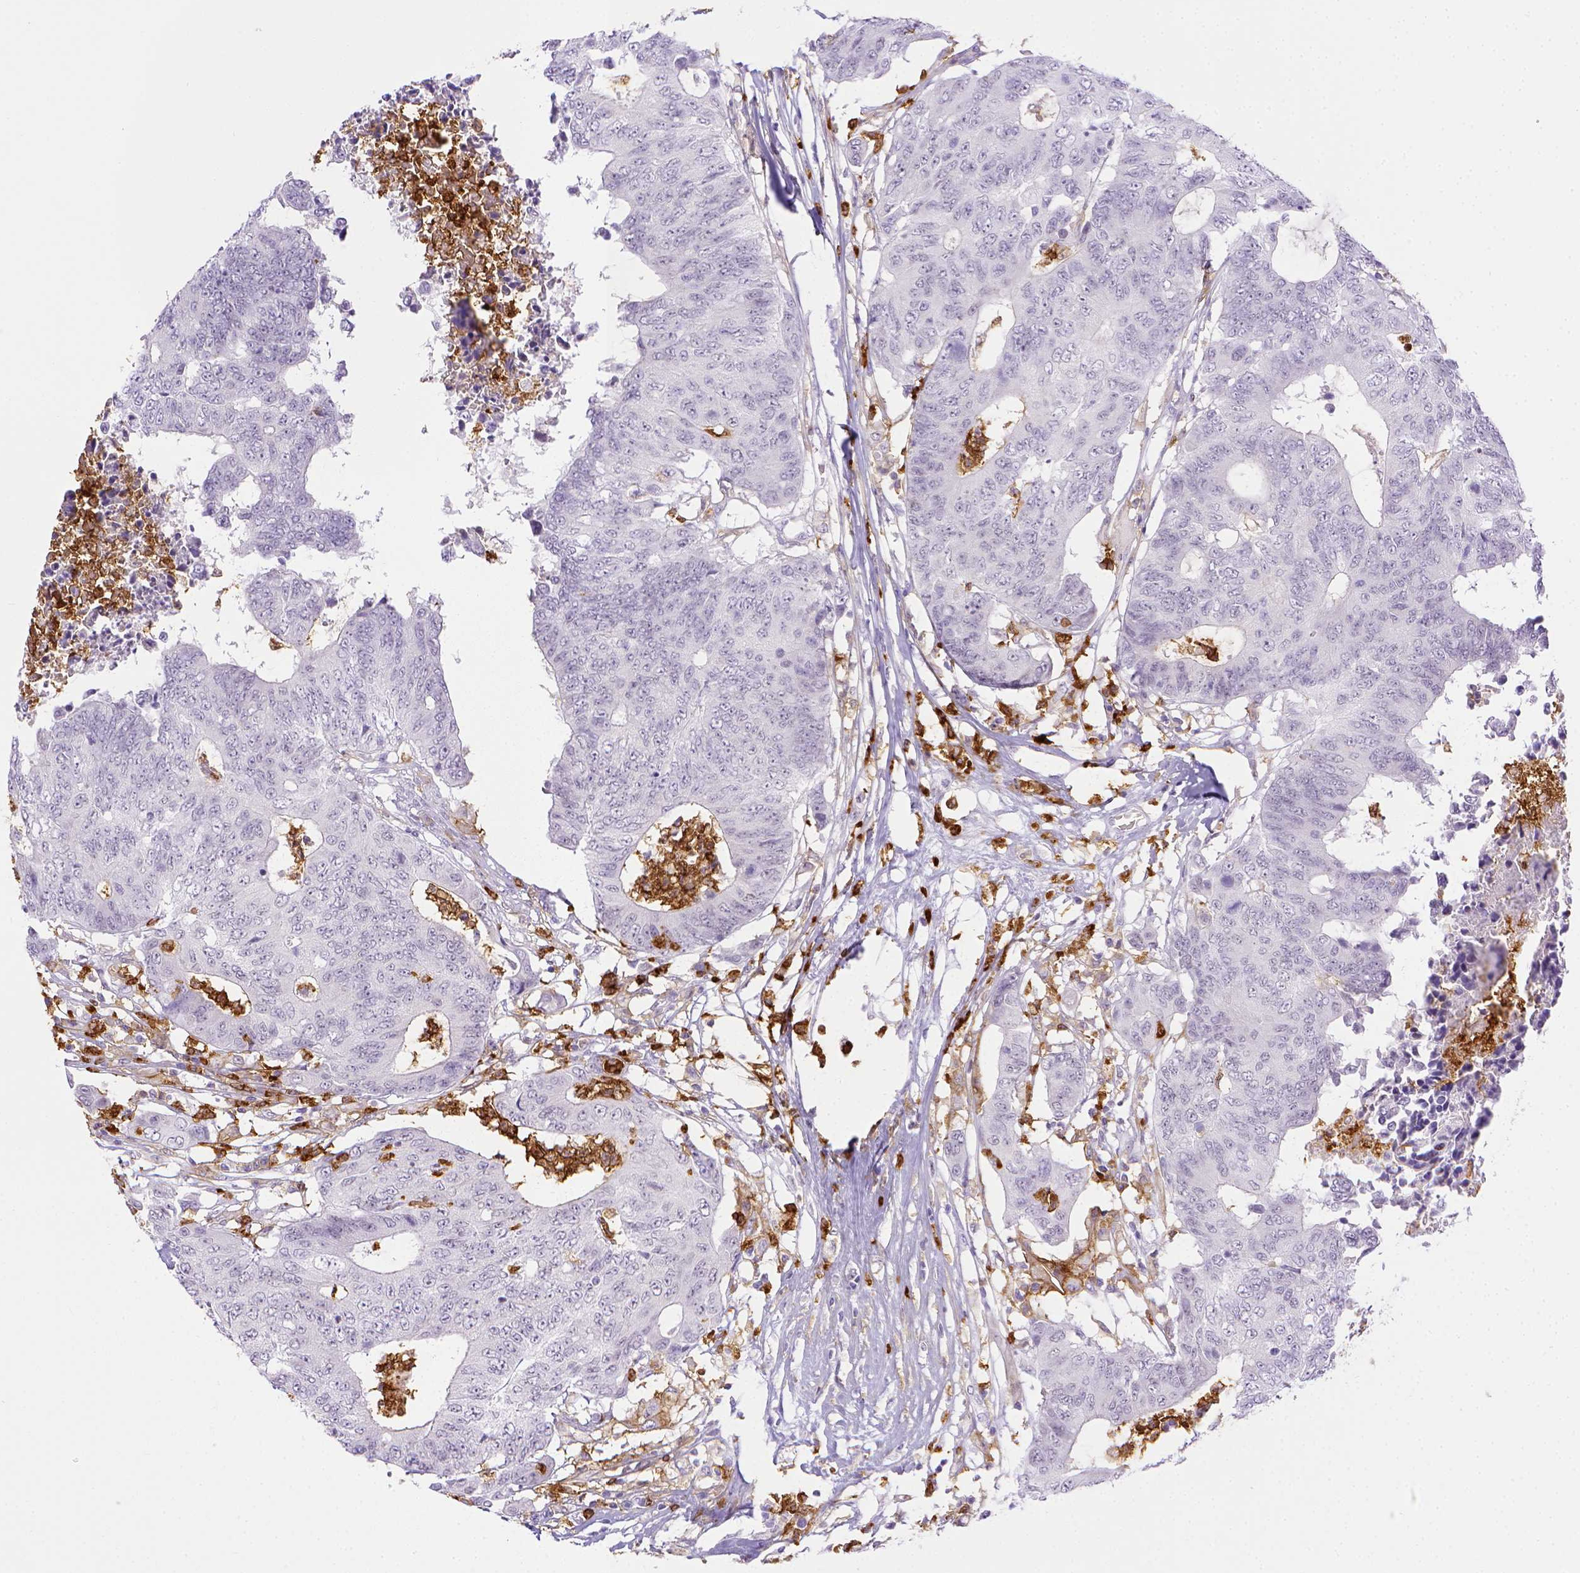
{"staining": {"intensity": "negative", "quantity": "none", "location": "none"}, "tissue": "colorectal cancer", "cell_type": "Tumor cells", "image_type": "cancer", "snomed": [{"axis": "morphology", "description": "Adenocarcinoma, NOS"}, {"axis": "topography", "description": "Colon"}], "caption": "A high-resolution image shows immunohistochemistry staining of colorectal adenocarcinoma, which demonstrates no significant expression in tumor cells.", "gene": "ITGAM", "patient": {"sex": "female", "age": 48}}